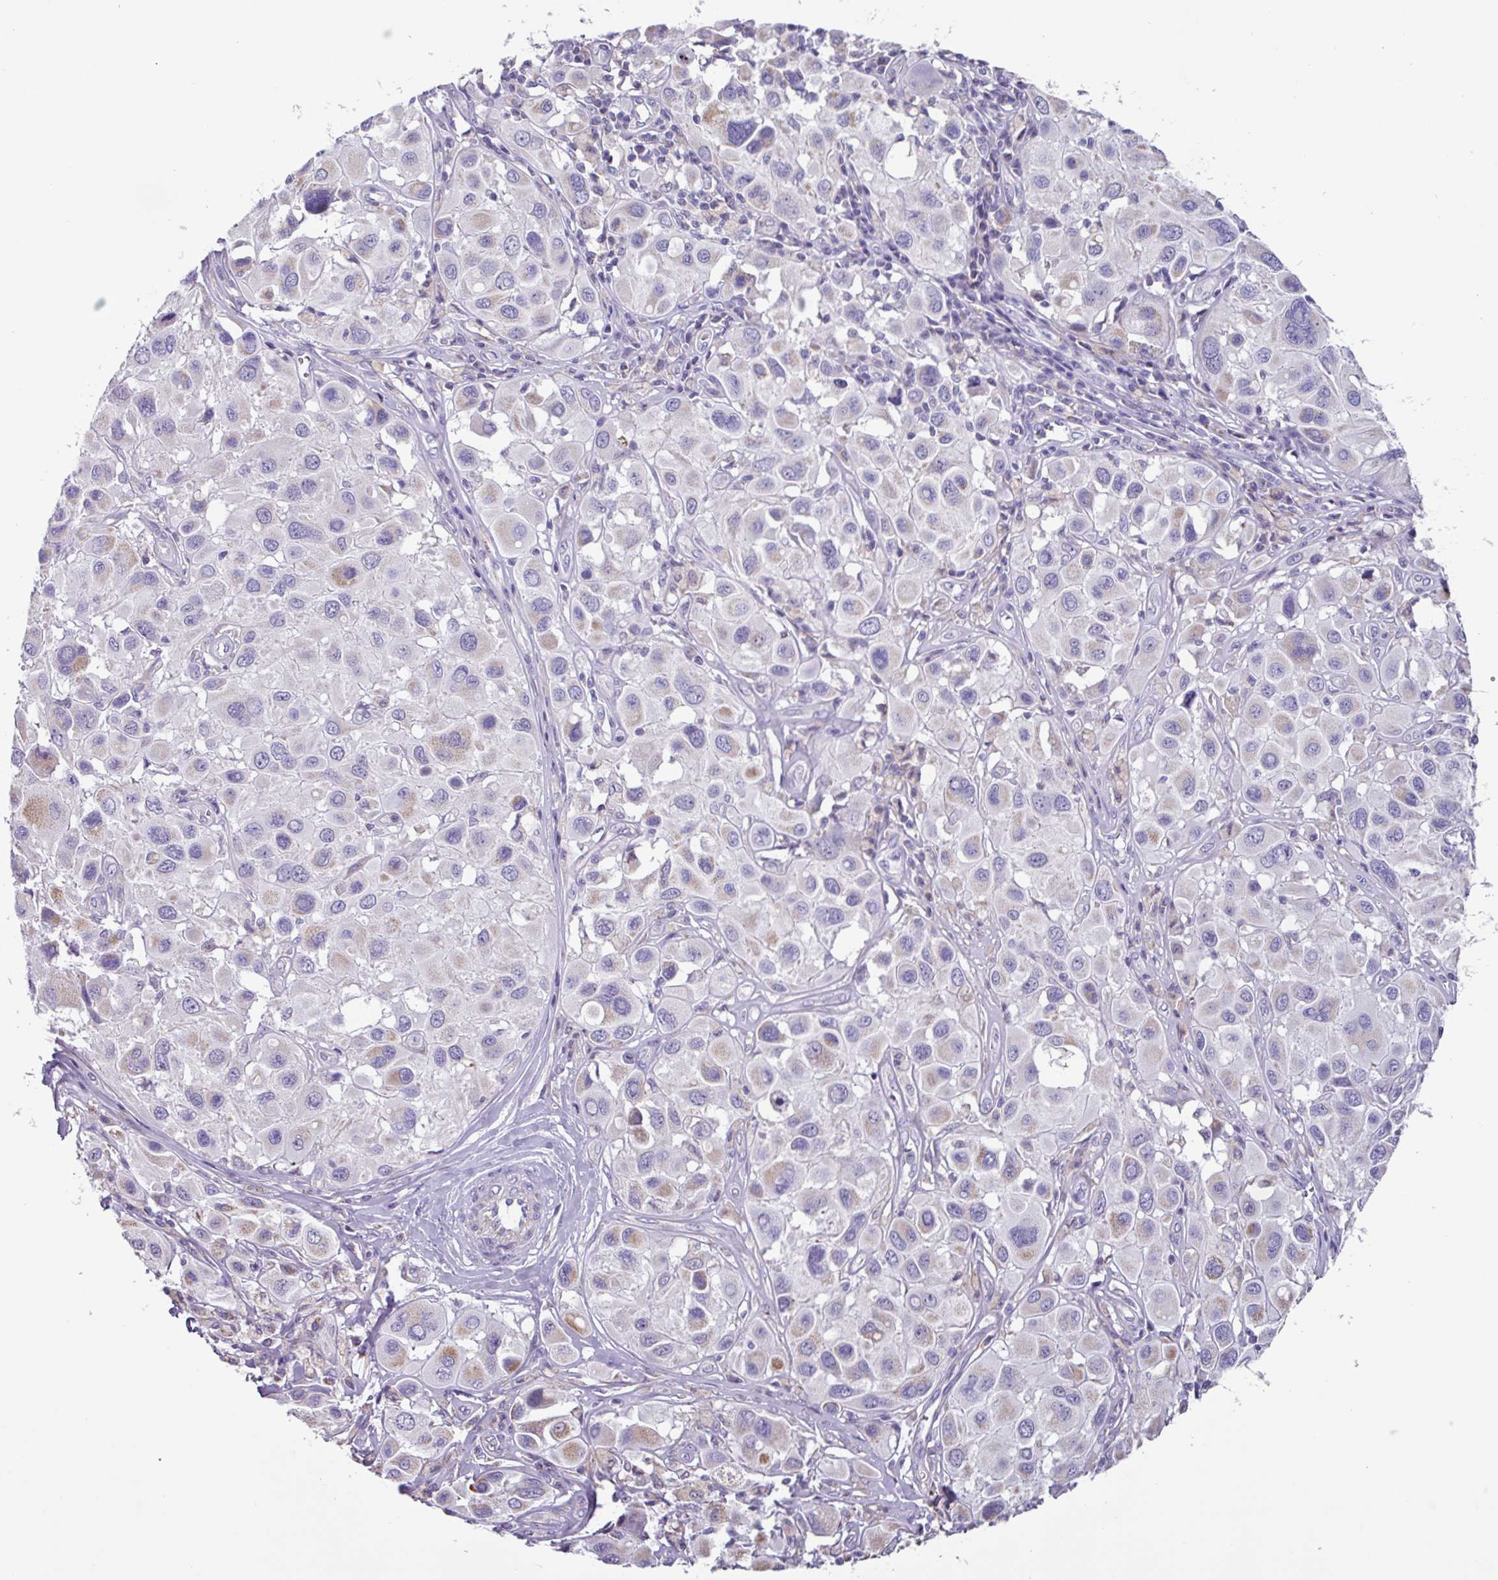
{"staining": {"intensity": "weak", "quantity": "<25%", "location": "cytoplasmic/membranous"}, "tissue": "melanoma", "cell_type": "Tumor cells", "image_type": "cancer", "snomed": [{"axis": "morphology", "description": "Malignant melanoma, Metastatic site"}, {"axis": "topography", "description": "Skin"}], "caption": "Immunohistochemistry image of malignant melanoma (metastatic site) stained for a protein (brown), which shows no positivity in tumor cells.", "gene": "MT-ND4", "patient": {"sex": "male", "age": 41}}